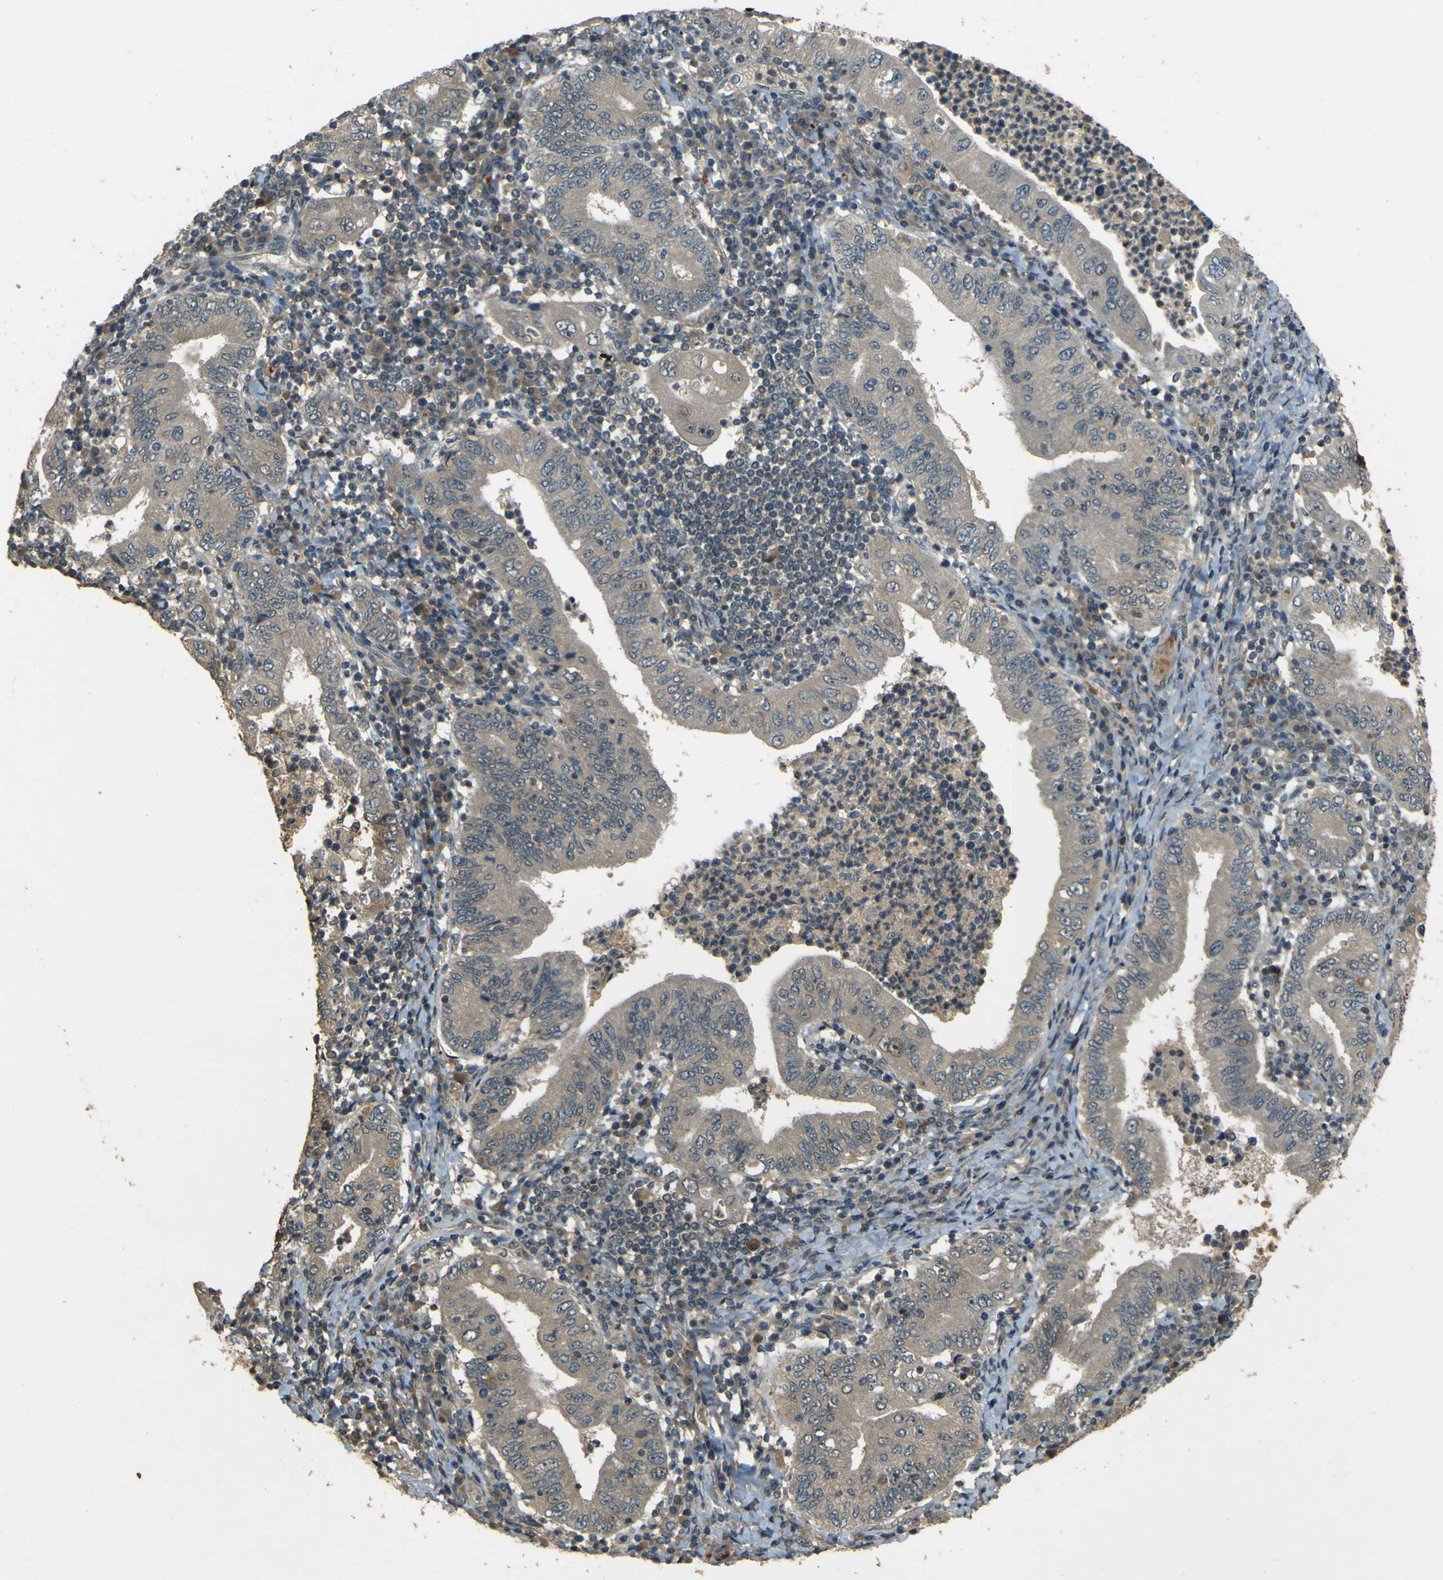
{"staining": {"intensity": "weak", "quantity": ">75%", "location": "cytoplasmic/membranous"}, "tissue": "stomach cancer", "cell_type": "Tumor cells", "image_type": "cancer", "snomed": [{"axis": "morphology", "description": "Normal tissue, NOS"}, {"axis": "morphology", "description": "Adenocarcinoma, NOS"}, {"axis": "topography", "description": "Esophagus"}, {"axis": "topography", "description": "Stomach, upper"}, {"axis": "topography", "description": "Peripheral nerve tissue"}], "caption": "Immunohistochemical staining of human stomach cancer (adenocarcinoma) shows low levels of weak cytoplasmic/membranous protein positivity in approximately >75% of tumor cells.", "gene": "MPDZ", "patient": {"sex": "male", "age": 62}}